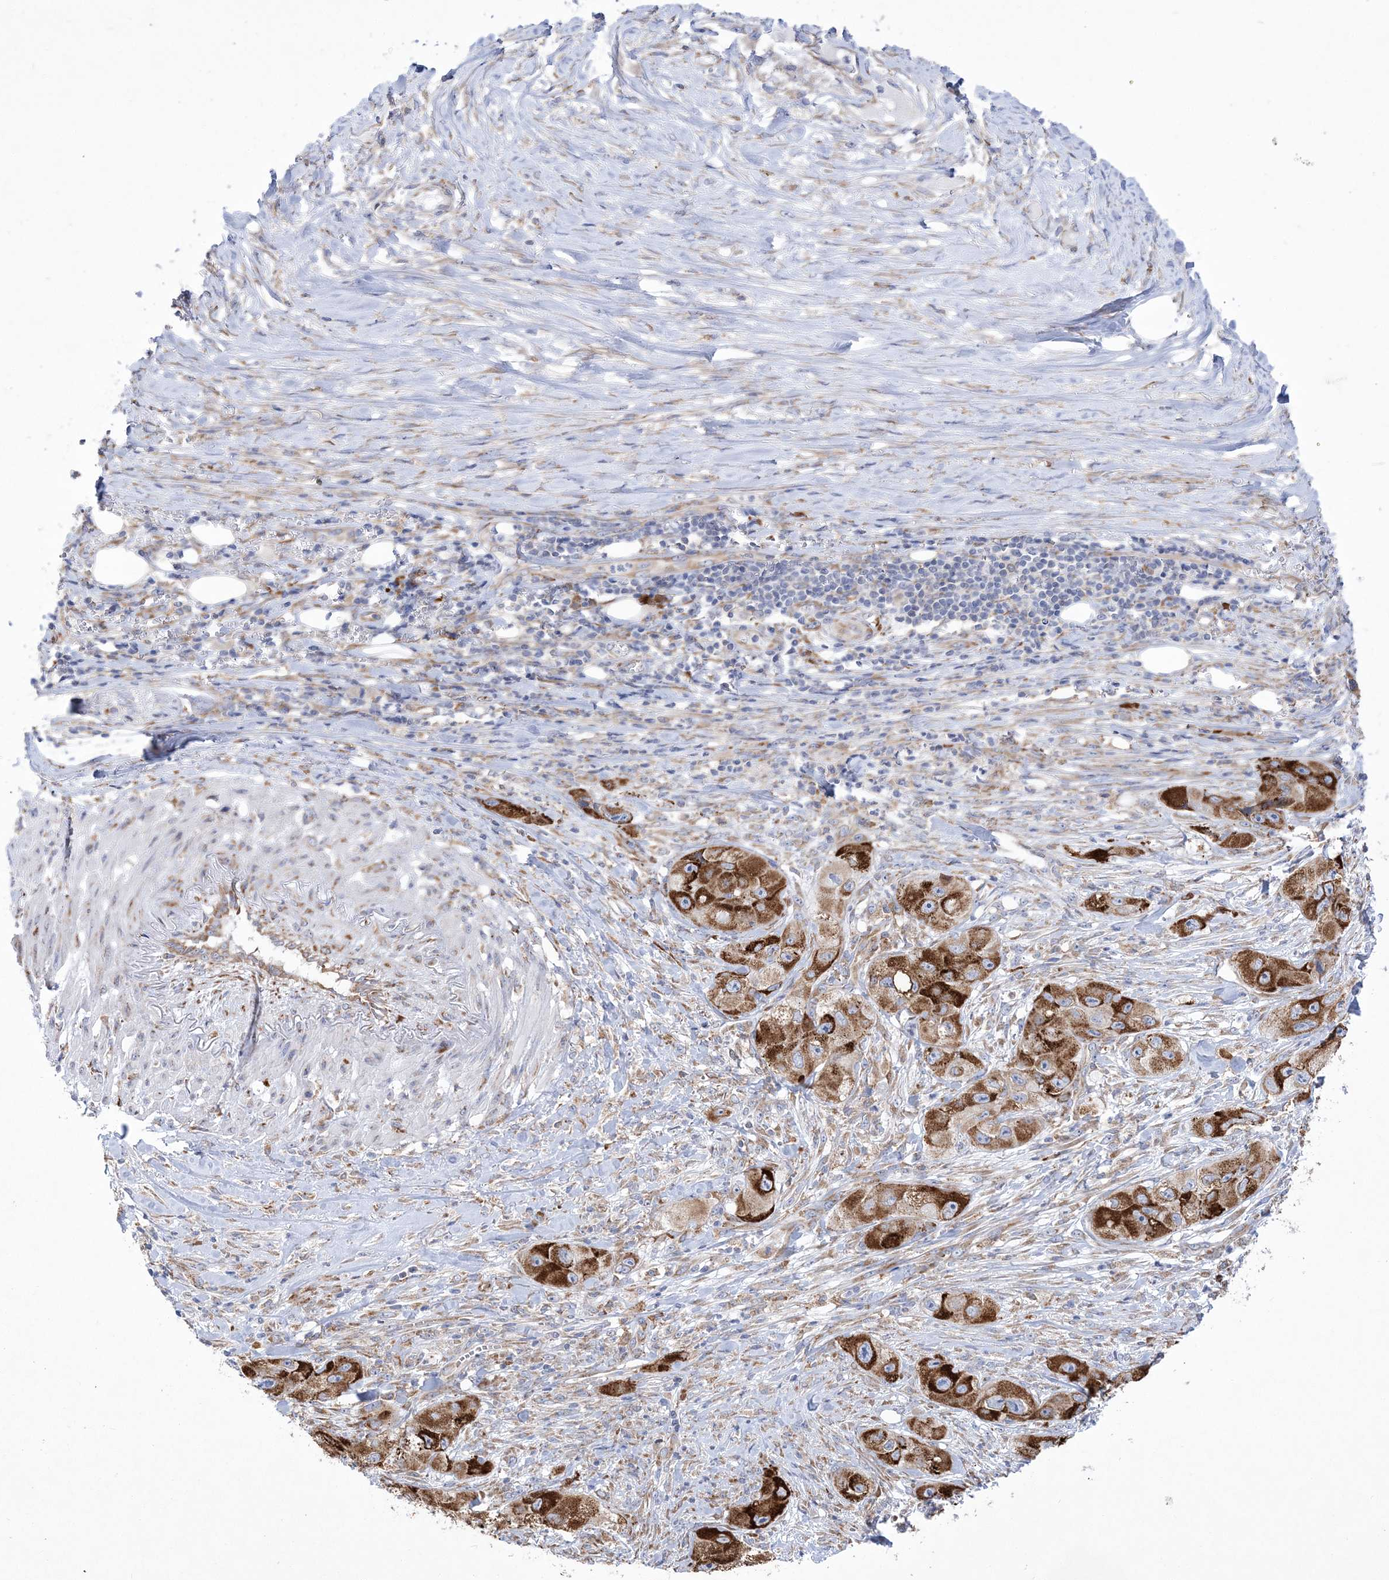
{"staining": {"intensity": "strong", "quantity": ">75%", "location": "cytoplasmic/membranous"}, "tissue": "skin cancer", "cell_type": "Tumor cells", "image_type": "cancer", "snomed": [{"axis": "morphology", "description": "Squamous cell carcinoma, NOS"}, {"axis": "topography", "description": "Skin"}, {"axis": "topography", "description": "Subcutis"}], "caption": "Skin cancer (squamous cell carcinoma) tissue displays strong cytoplasmic/membranous expression in approximately >75% of tumor cells", "gene": "MED31", "patient": {"sex": "male", "age": 73}}